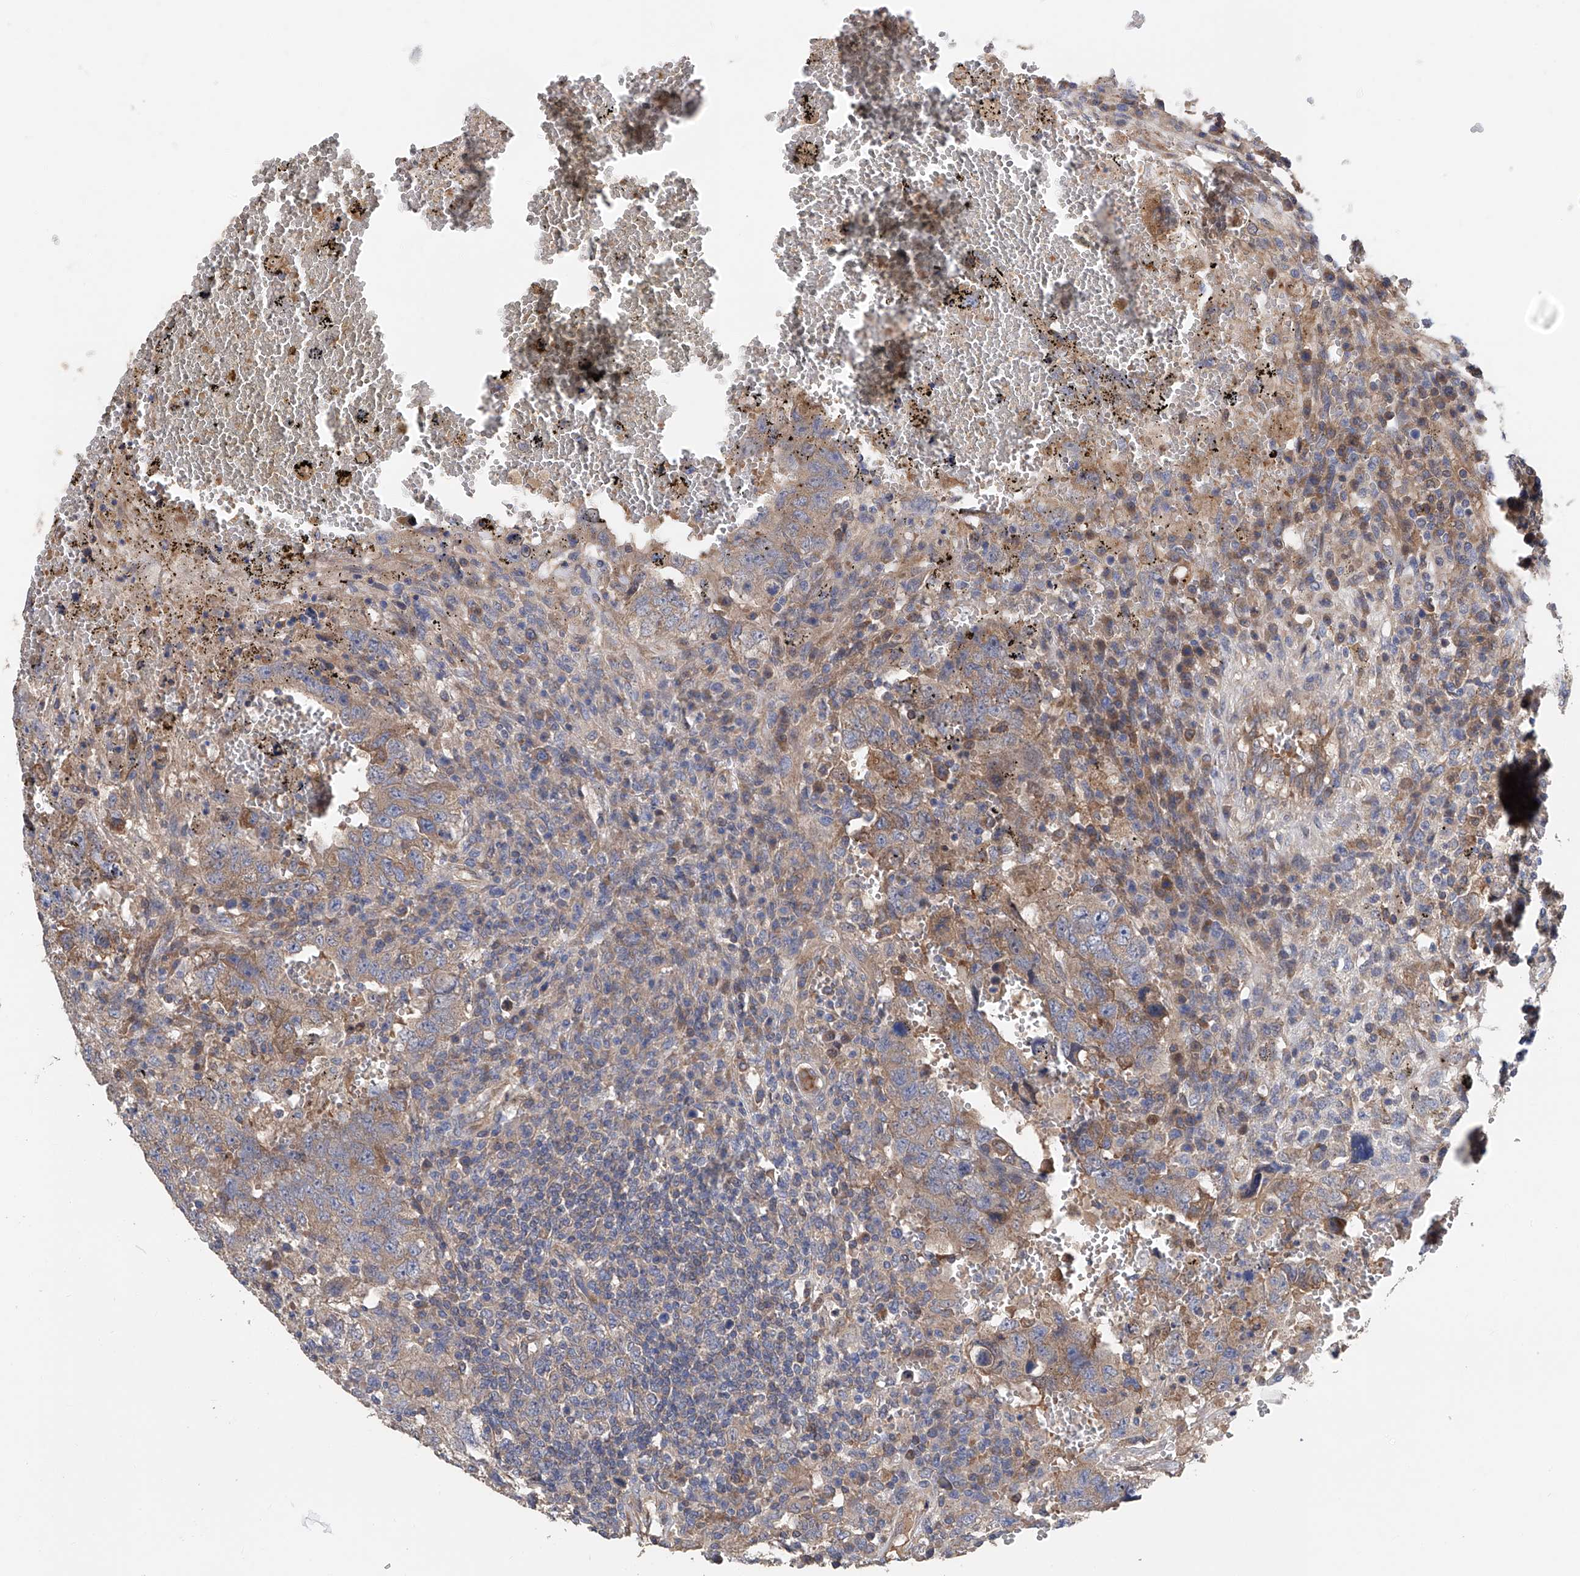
{"staining": {"intensity": "weak", "quantity": "25%-75%", "location": "cytoplasmic/membranous"}, "tissue": "testis cancer", "cell_type": "Tumor cells", "image_type": "cancer", "snomed": [{"axis": "morphology", "description": "Carcinoma, Embryonal, NOS"}, {"axis": "topography", "description": "Testis"}], "caption": "Testis cancer was stained to show a protein in brown. There is low levels of weak cytoplasmic/membranous expression in about 25%-75% of tumor cells. The protein is stained brown, and the nuclei are stained in blue (DAB (3,3'-diaminobenzidine) IHC with brightfield microscopy, high magnification).", "gene": "PTK2", "patient": {"sex": "male", "age": 26}}